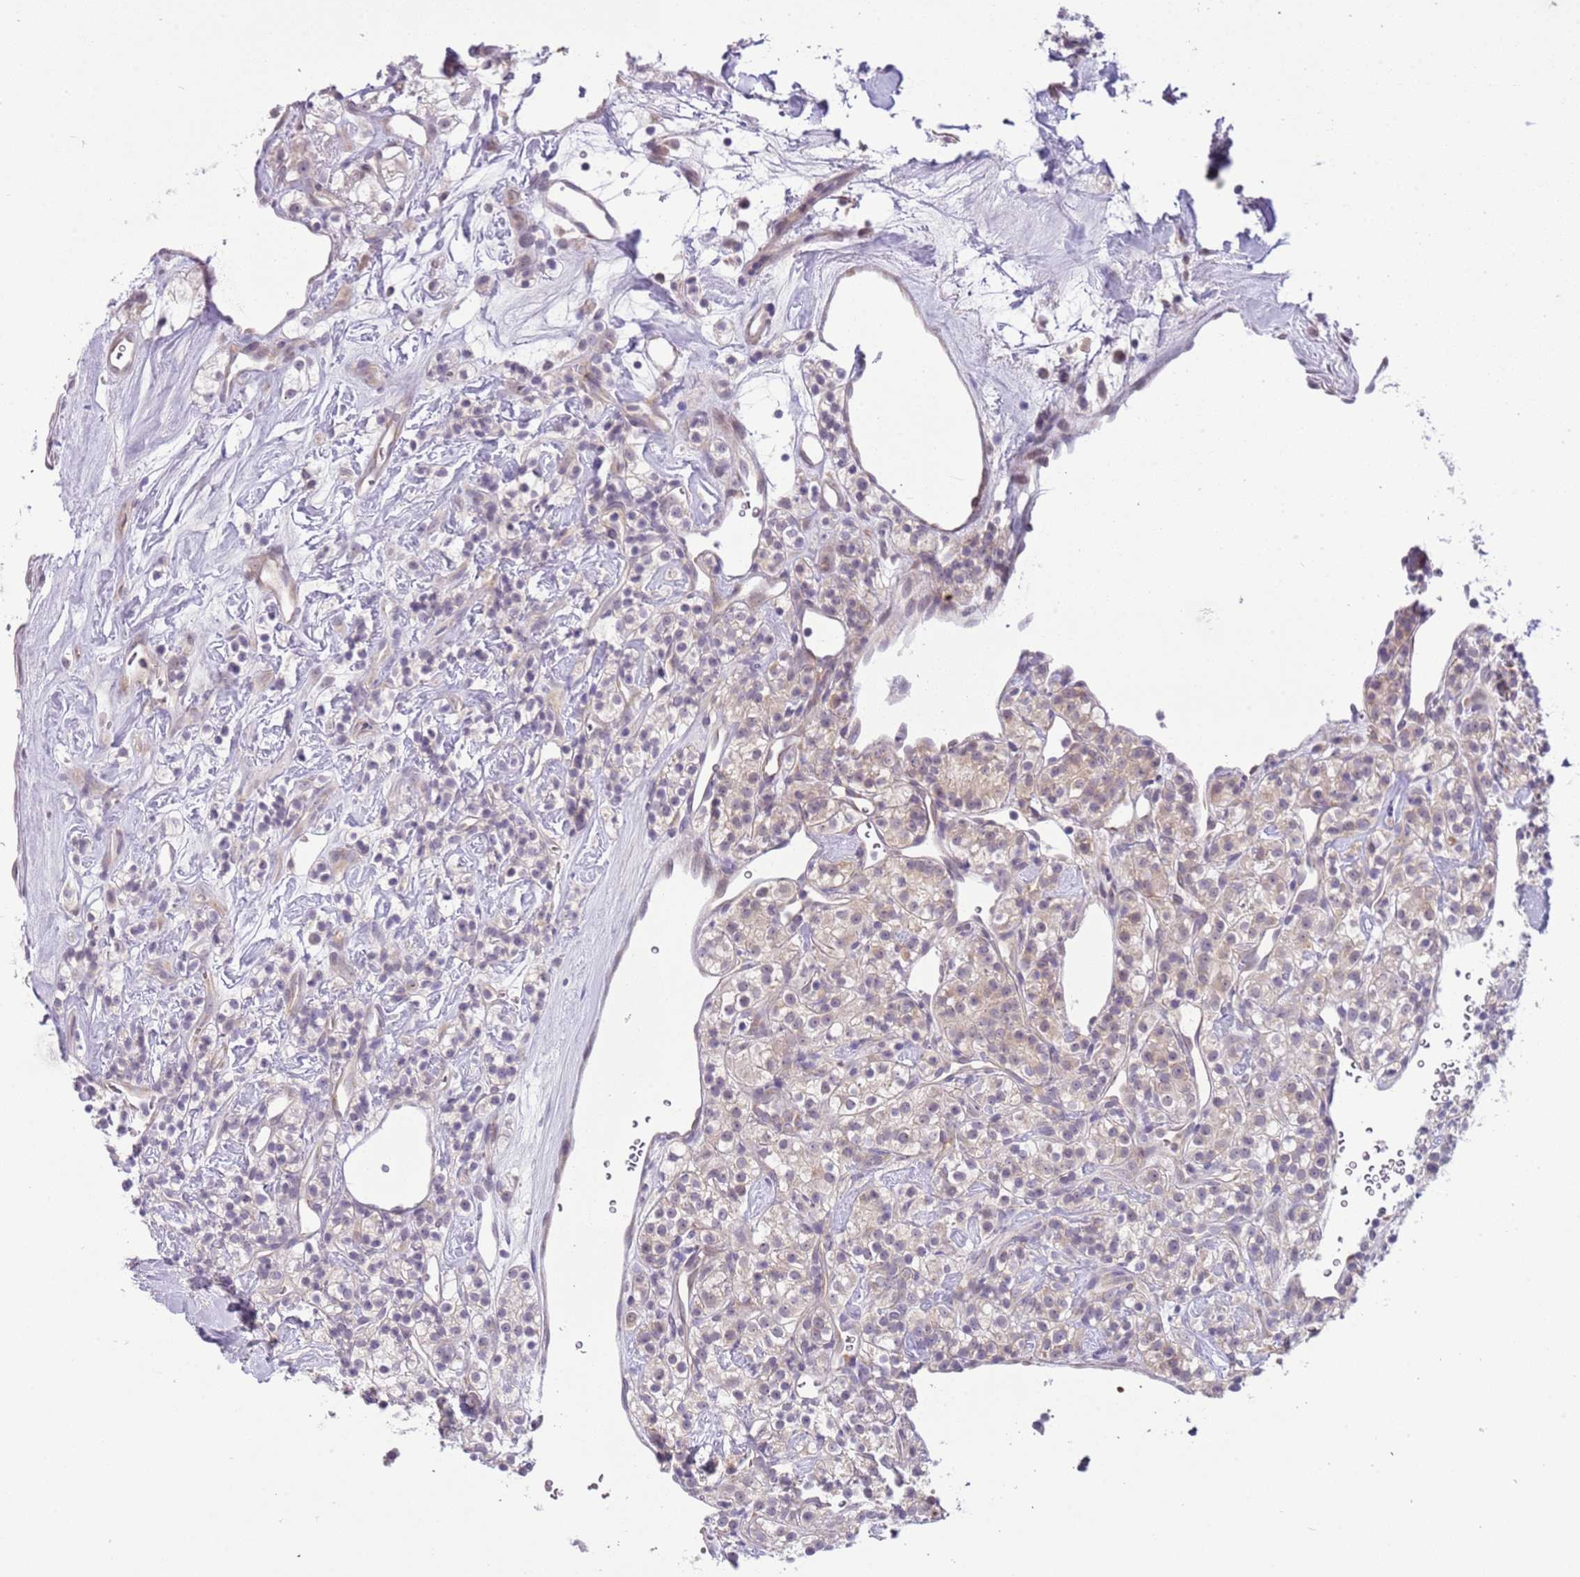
{"staining": {"intensity": "weak", "quantity": "<25%", "location": "cytoplasmic/membranous"}, "tissue": "renal cancer", "cell_type": "Tumor cells", "image_type": "cancer", "snomed": [{"axis": "morphology", "description": "Adenocarcinoma, NOS"}, {"axis": "topography", "description": "Kidney"}], "caption": "Tumor cells are negative for brown protein staining in renal cancer (adenocarcinoma). (DAB immunohistochemistry (IHC) visualized using brightfield microscopy, high magnification).", "gene": "FAM120C", "patient": {"sex": "male", "age": 77}}